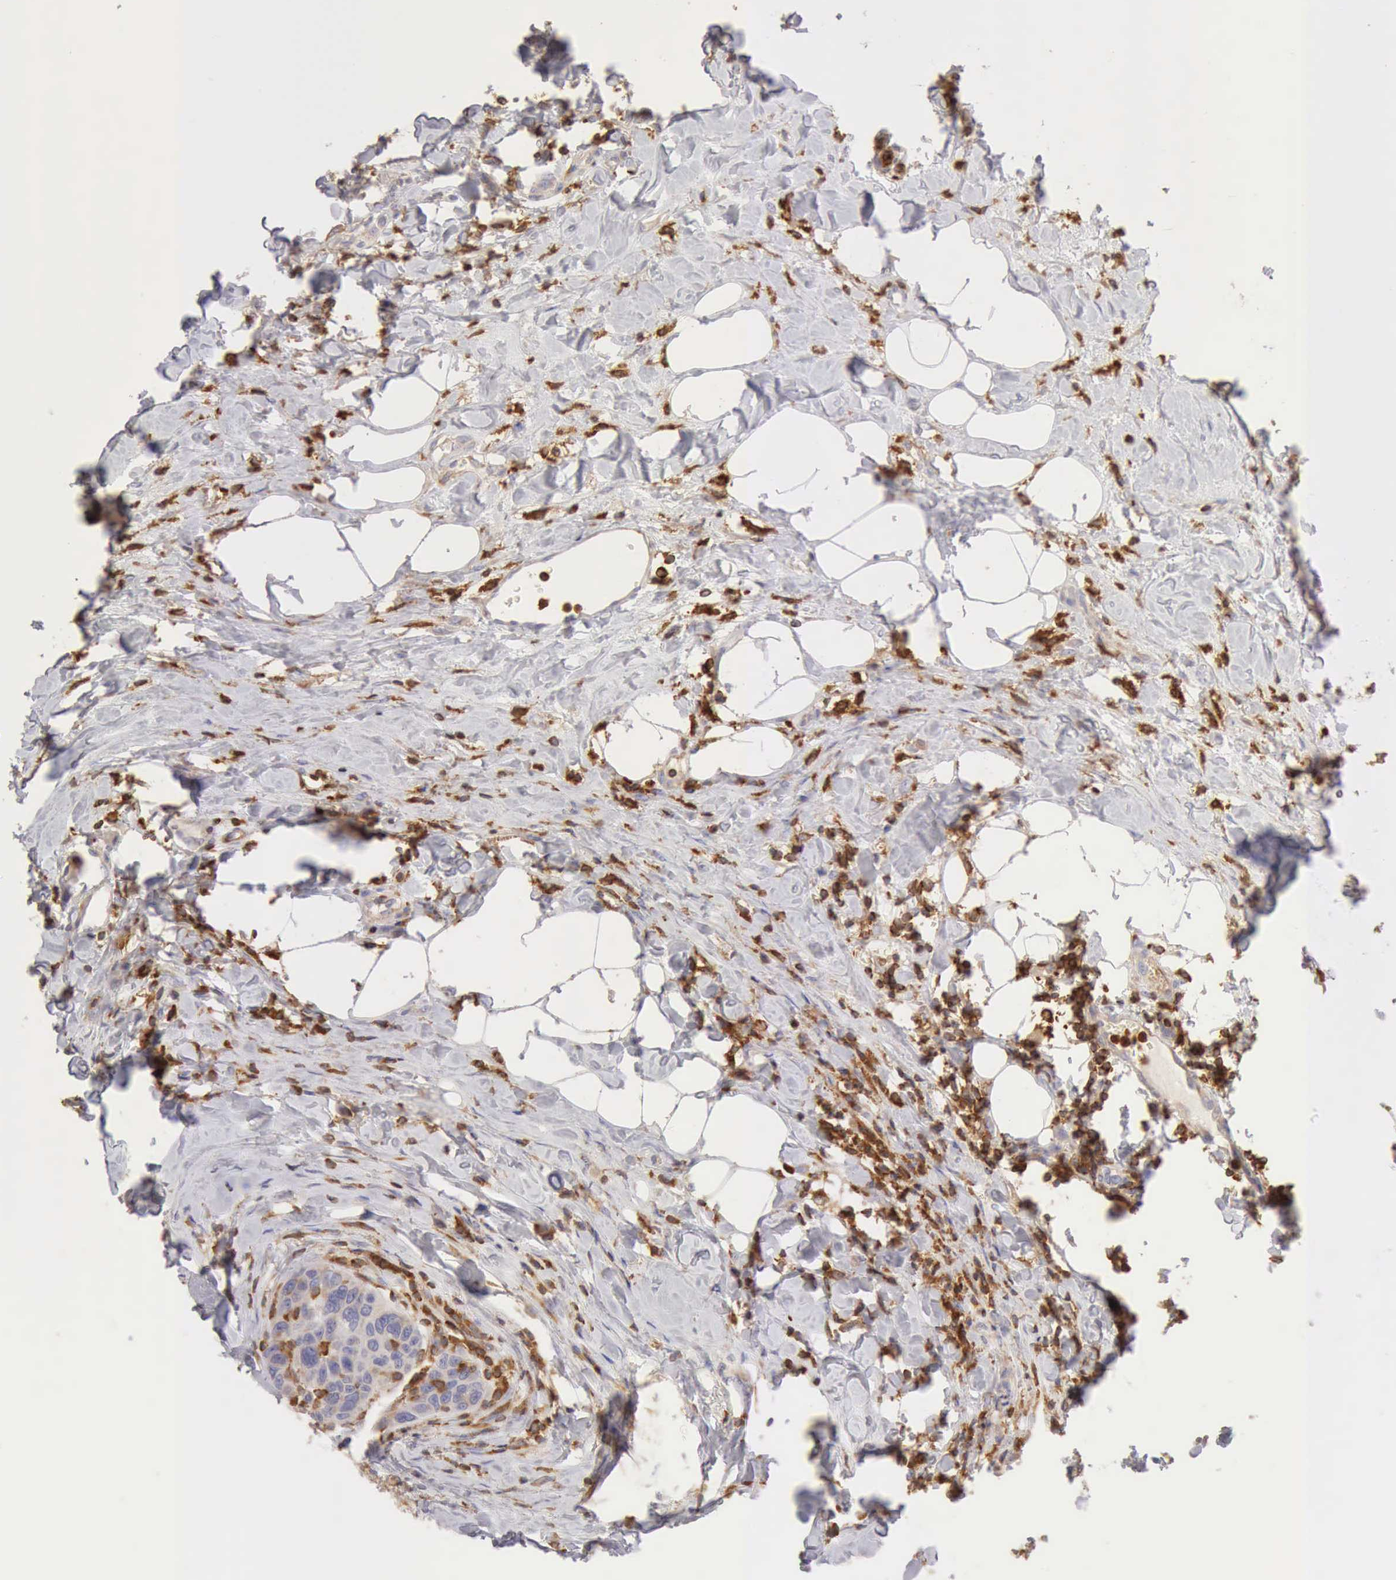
{"staining": {"intensity": "negative", "quantity": "none", "location": "none"}, "tissue": "breast cancer", "cell_type": "Tumor cells", "image_type": "cancer", "snomed": [{"axis": "morphology", "description": "Duct carcinoma"}, {"axis": "topography", "description": "Breast"}], "caption": "Tumor cells are negative for protein expression in human breast intraductal carcinoma.", "gene": "ARHGAP4", "patient": {"sex": "female", "age": 37}}